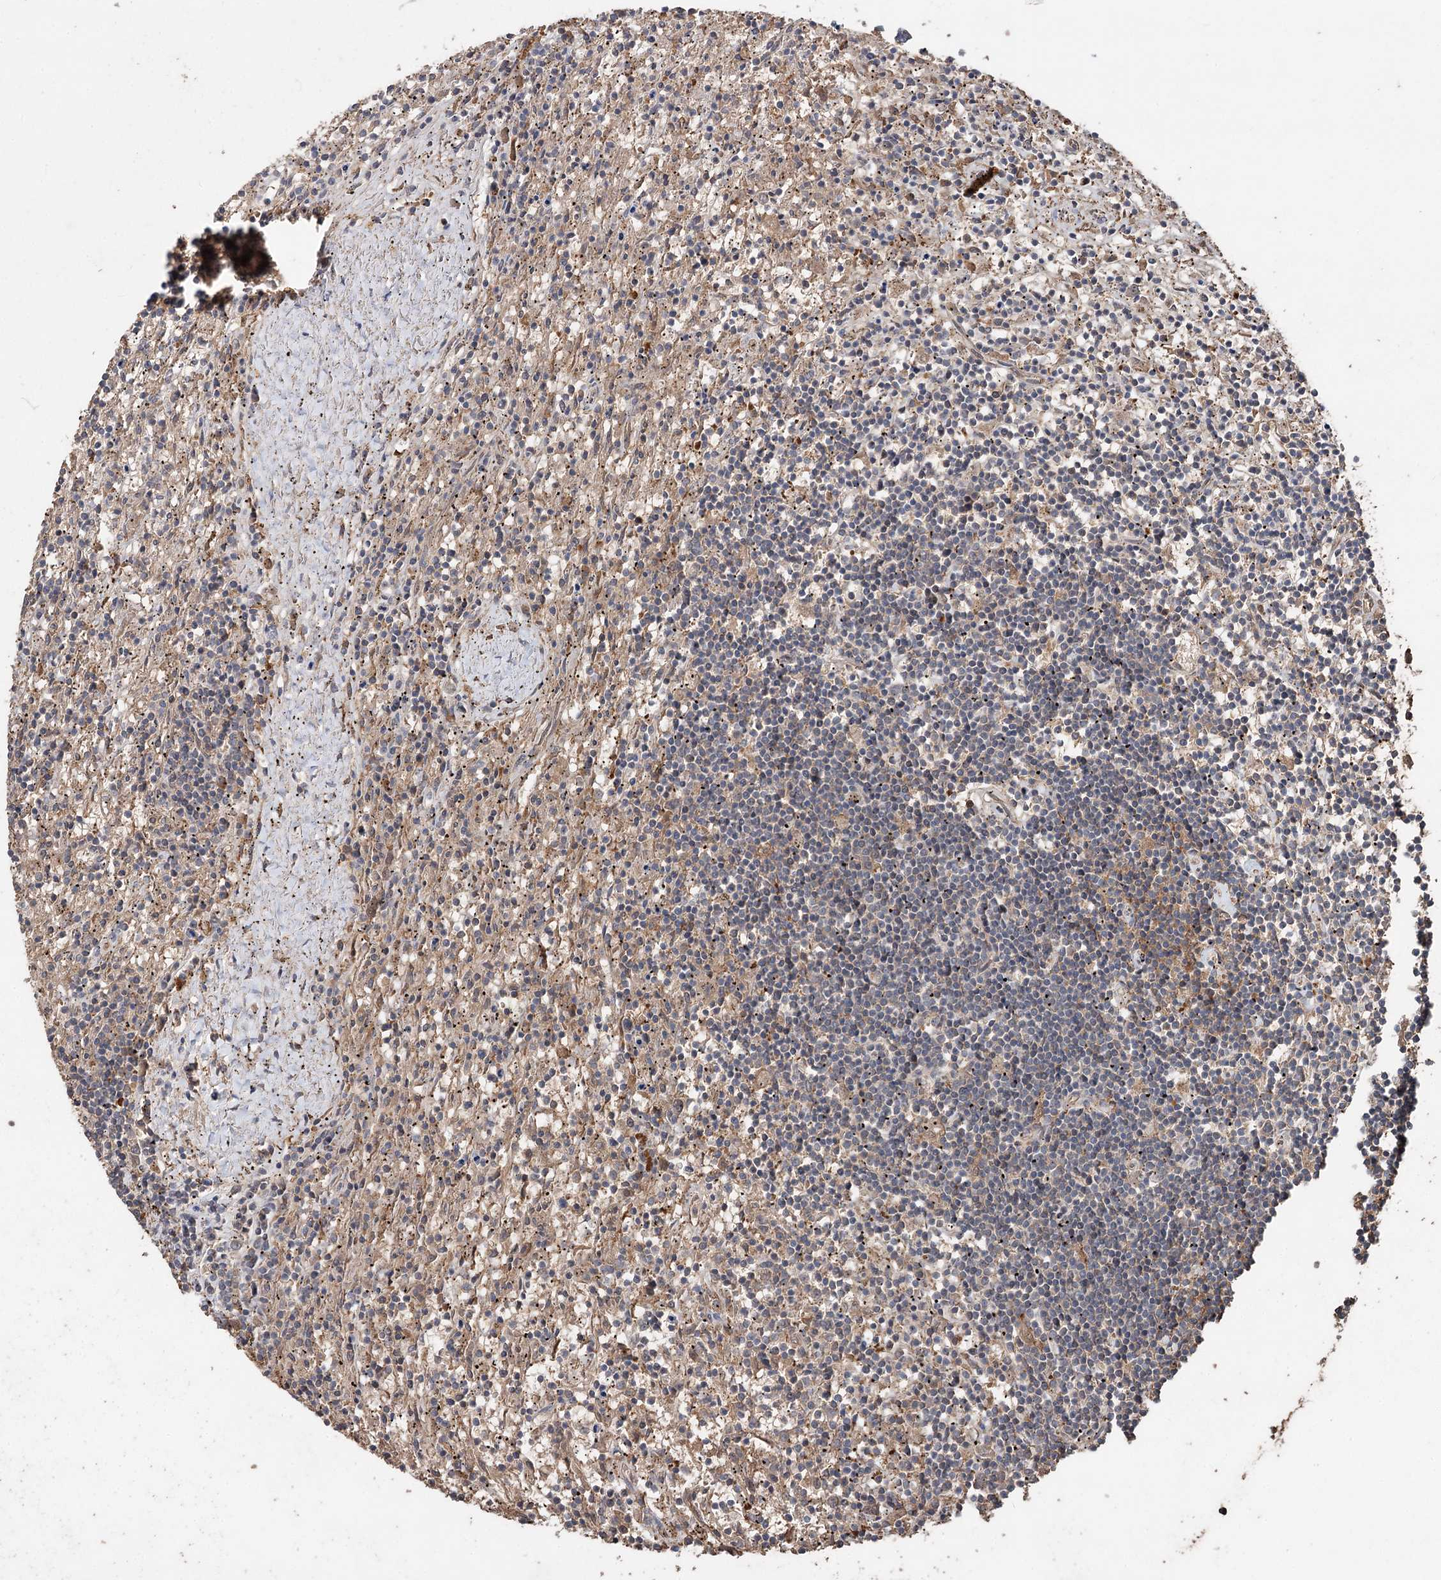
{"staining": {"intensity": "negative", "quantity": "none", "location": "none"}, "tissue": "lymphoma", "cell_type": "Tumor cells", "image_type": "cancer", "snomed": [{"axis": "morphology", "description": "Malignant lymphoma, non-Hodgkin's type, Low grade"}, {"axis": "topography", "description": "Spleen"}], "caption": "The immunohistochemistry (IHC) photomicrograph has no significant expression in tumor cells of malignant lymphoma, non-Hodgkin's type (low-grade) tissue.", "gene": "FBXO7", "patient": {"sex": "male", "age": 76}}